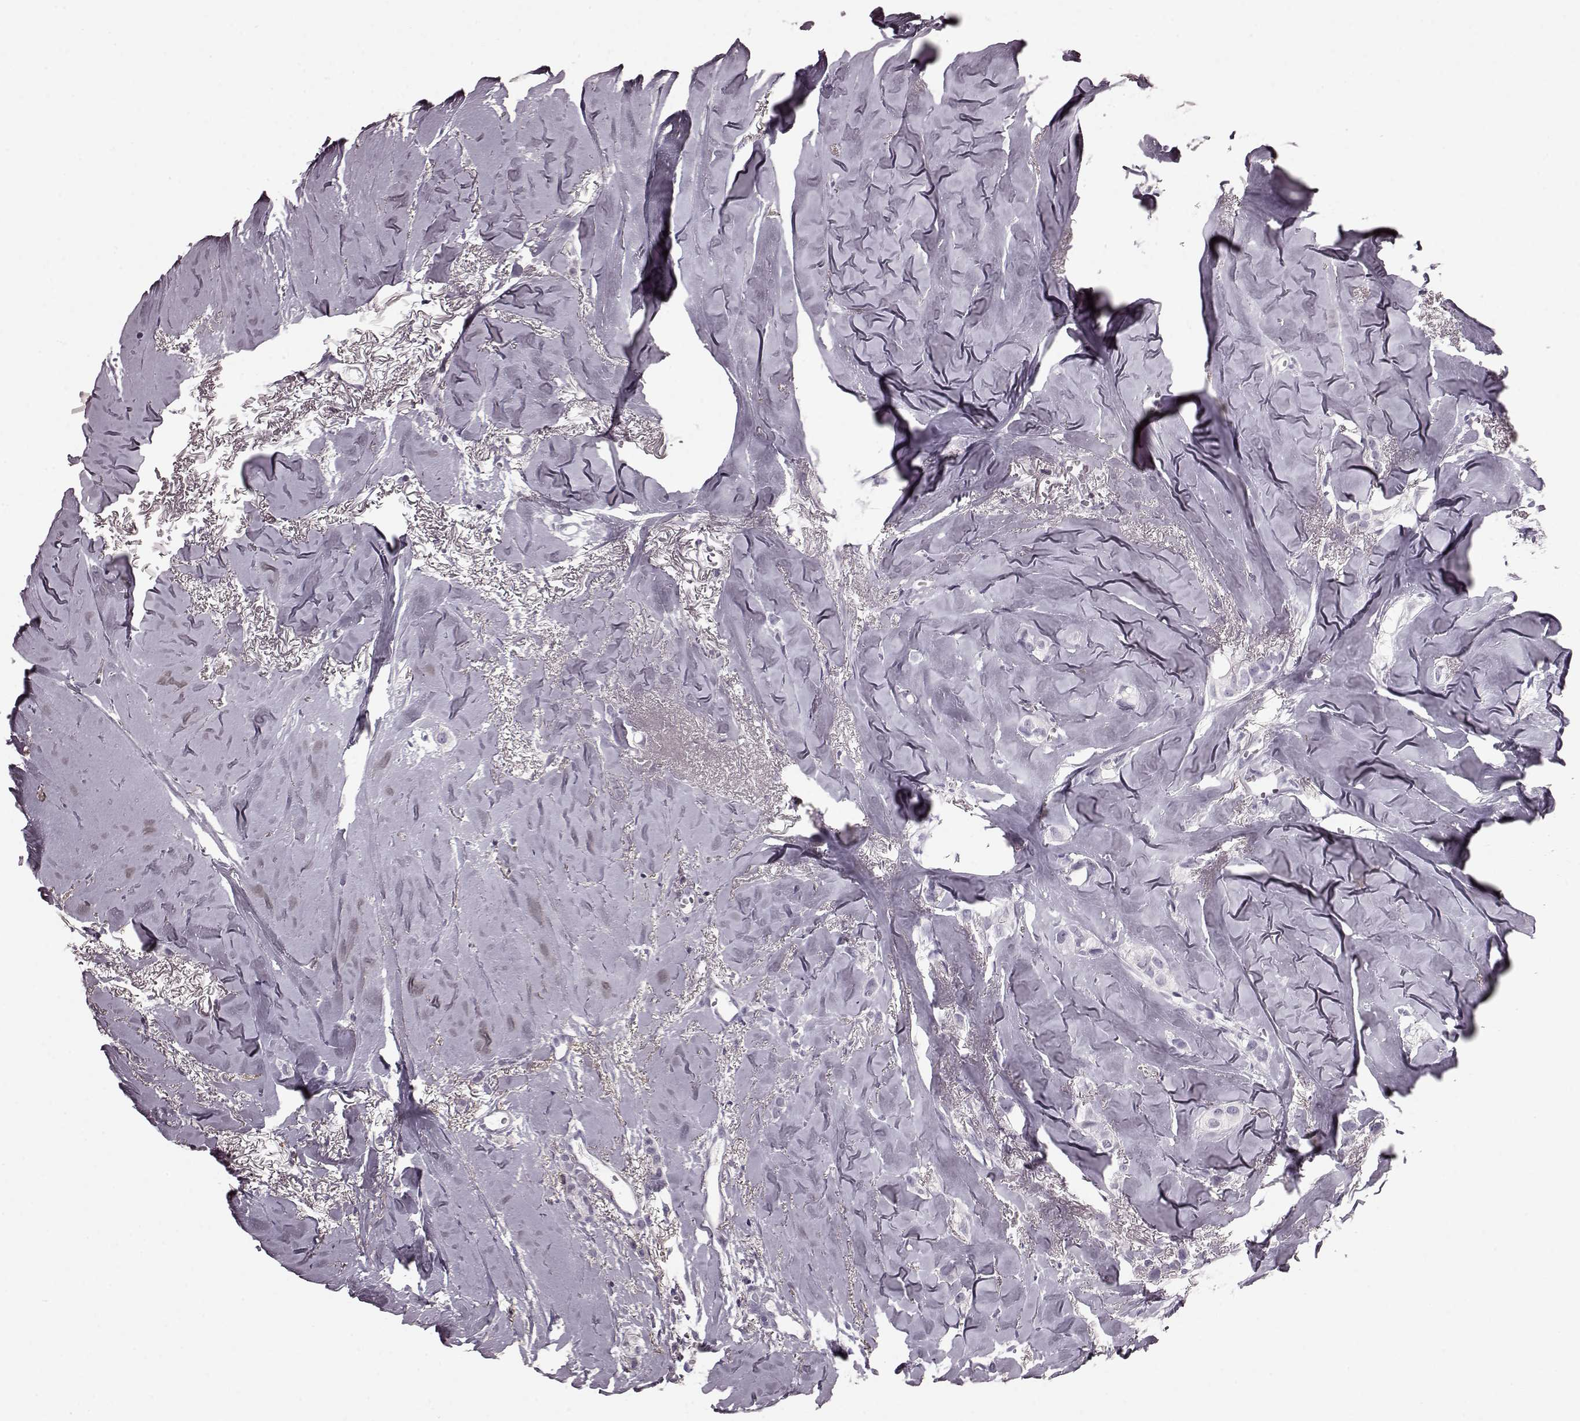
{"staining": {"intensity": "negative", "quantity": "none", "location": "none"}, "tissue": "breast cancer", "cell_type": "Tumor cells", "image_type": "cancer", "snomed": [{"axis": "morphology", "description": "Duct carcinoma"}, {"axis": "topography", "description": "Breast"}], "caption": "This is an immunohistochemistry micrograph of human breast cancer. There is no expression in tumor cells.", "gene": "CST7", "patient": {"sex": "female", "age": 85}}